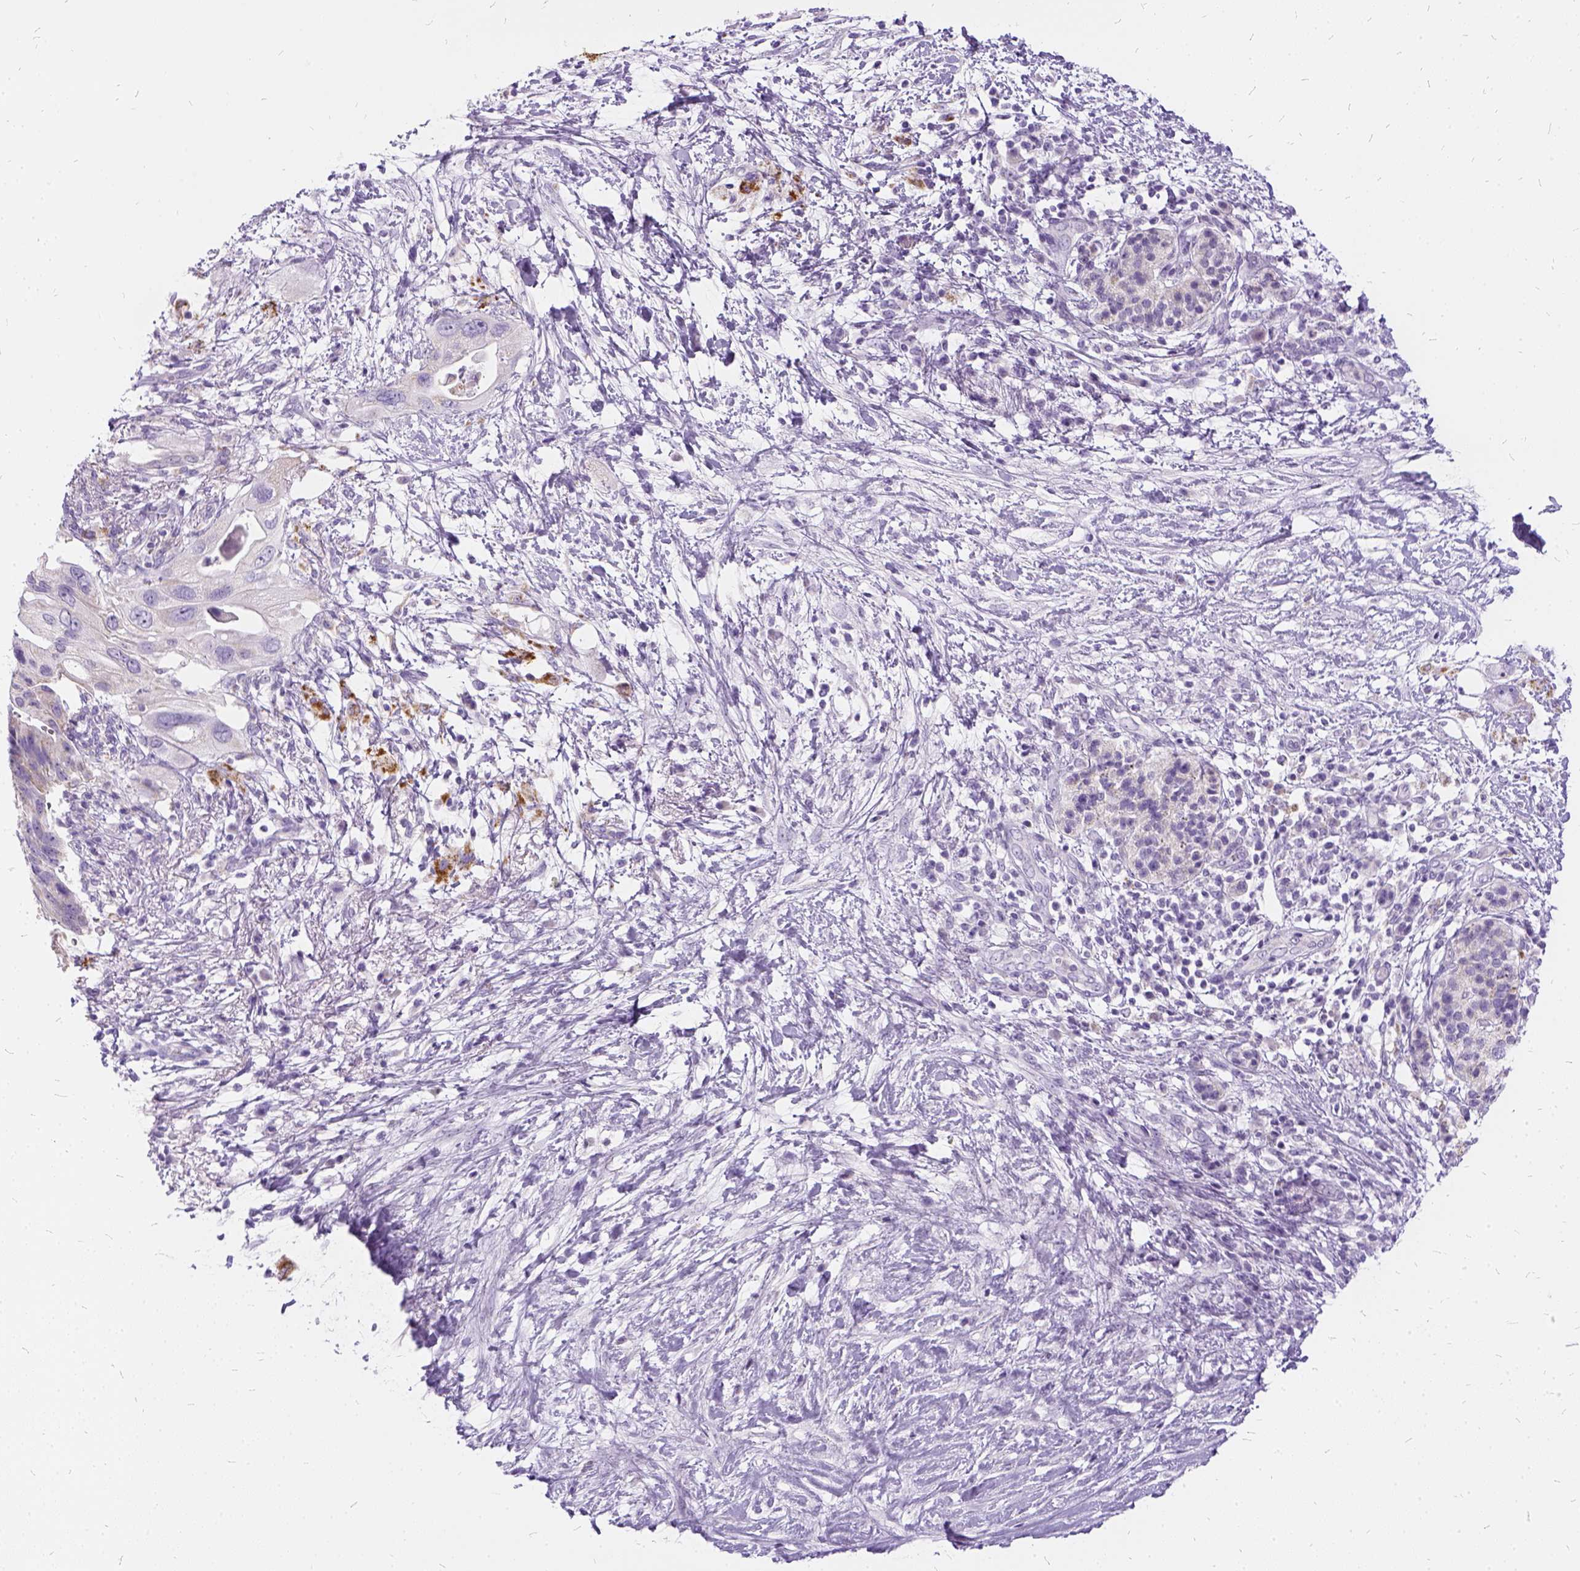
{"staining": {"intensity": "negative", "quantity": "none", "location": "none"}, "tissue": "pancreatic cancer", "cell_type": "Tumor cells", "image_type": "cancer", "snomed": [{"axis": "morphology", "description": "Adenocarcinoma, NOS"}, {"axis": "topography", "description": "Pancreas"}], "caption": "Histopathology image shows no protein staining in tumor cells of pancreatic cancer (adenocarcinoma) tissue.", "gene": "FDX1", "patient": {"sex": "female", "age": 72}}